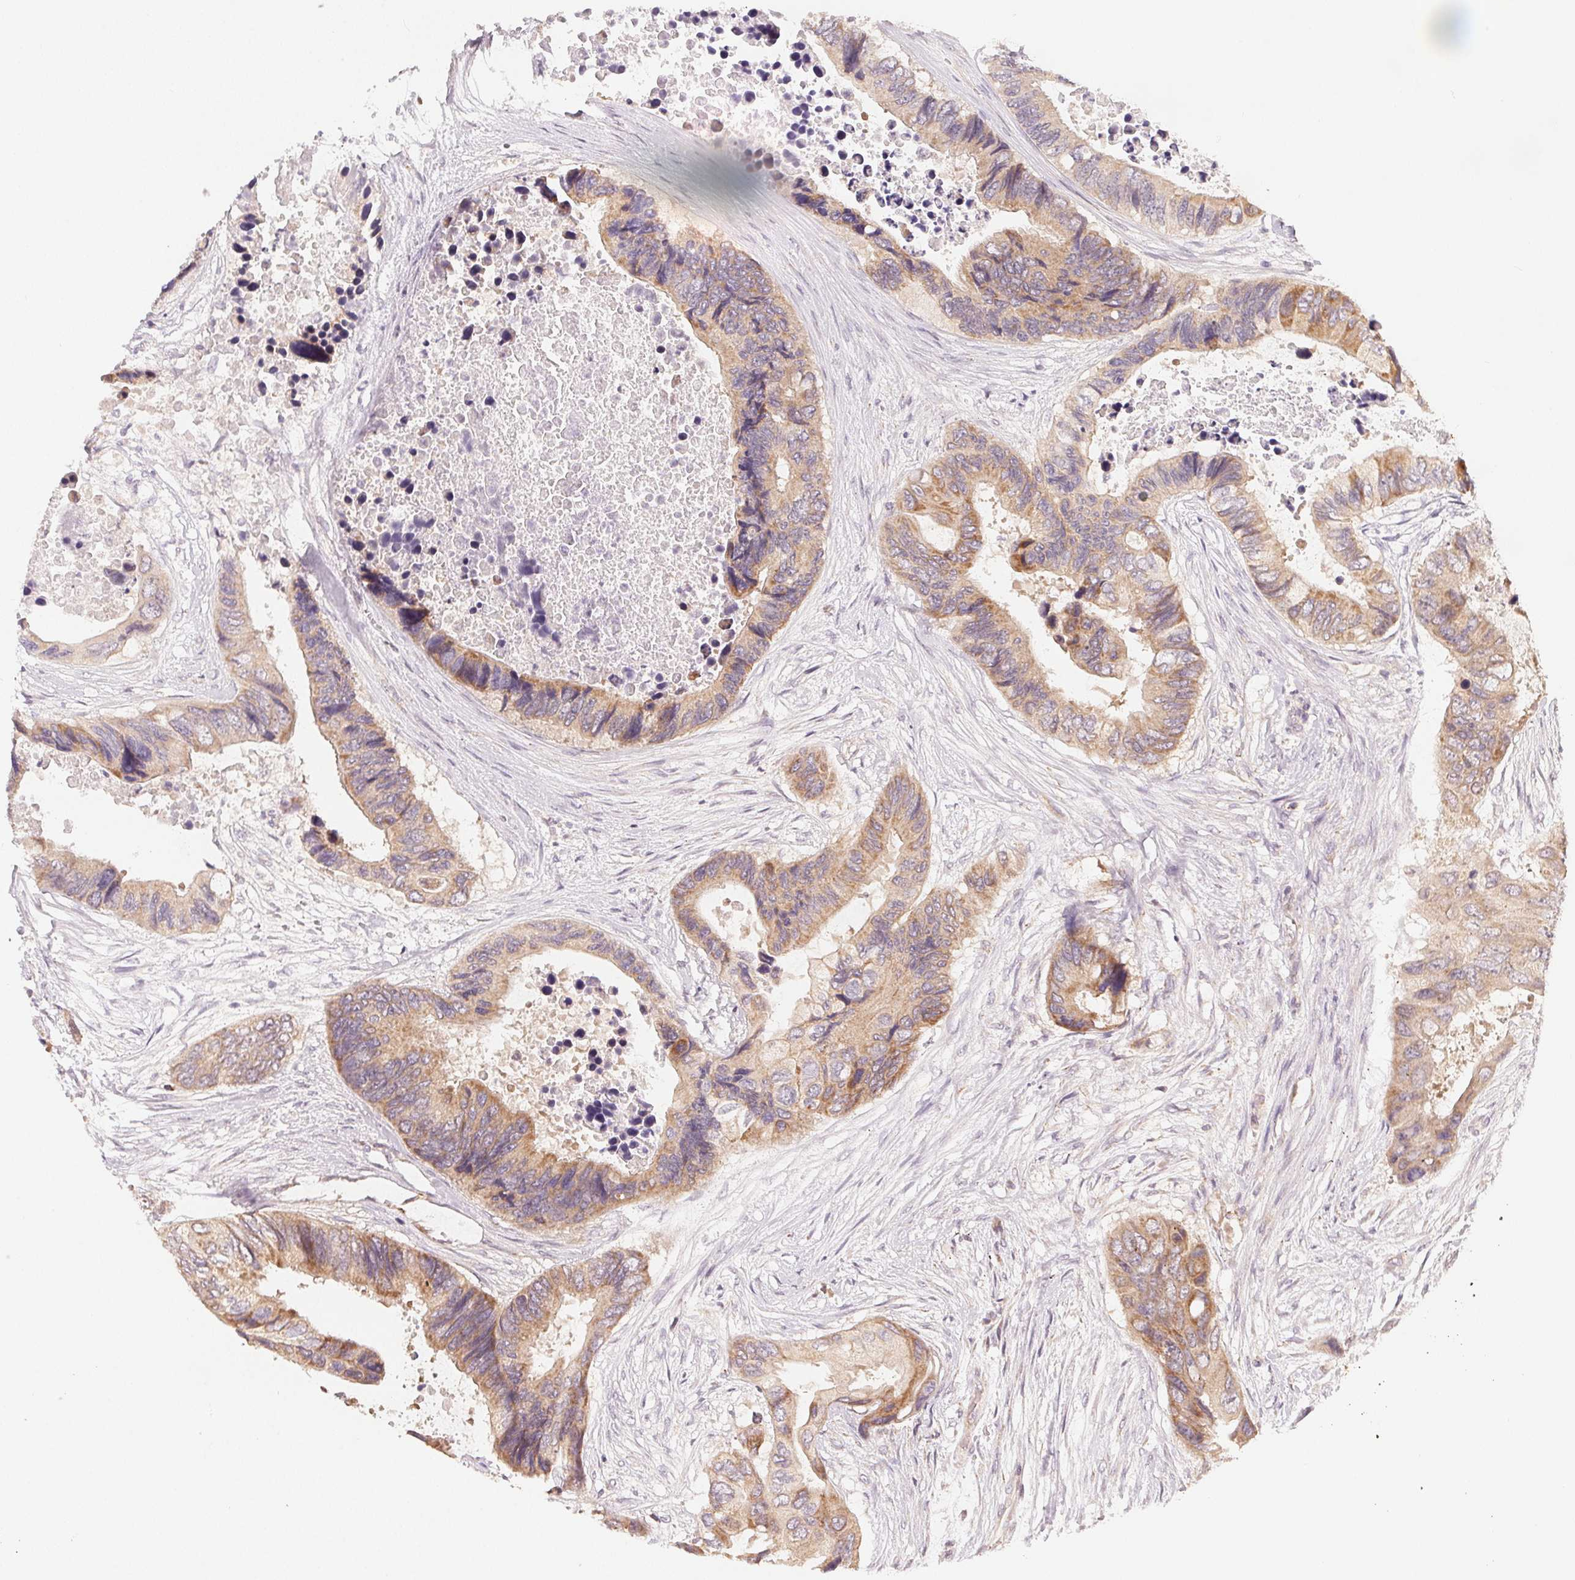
{"staining": {"intensity": "weak", "quantity": ">75%", "location": "cytoplasmic/membranous"}, "tissue": "colorectal cancer", "cell_type": "Tumor cells", "image_type": "cancer", "snomed": [{"axis": "morphology", "description": "Adenocarcinoma, NOS"}, {"axis": "topography", "description": "Rectum"}], "caption": "A histopathology image of adenocarcinoma (colorectal) stained for a protein reveals weak cytoplasmic/membranous brown staining in tumor cells.", "gene": "NCOA4", "patient": {"sex": "male", "age": 63}}